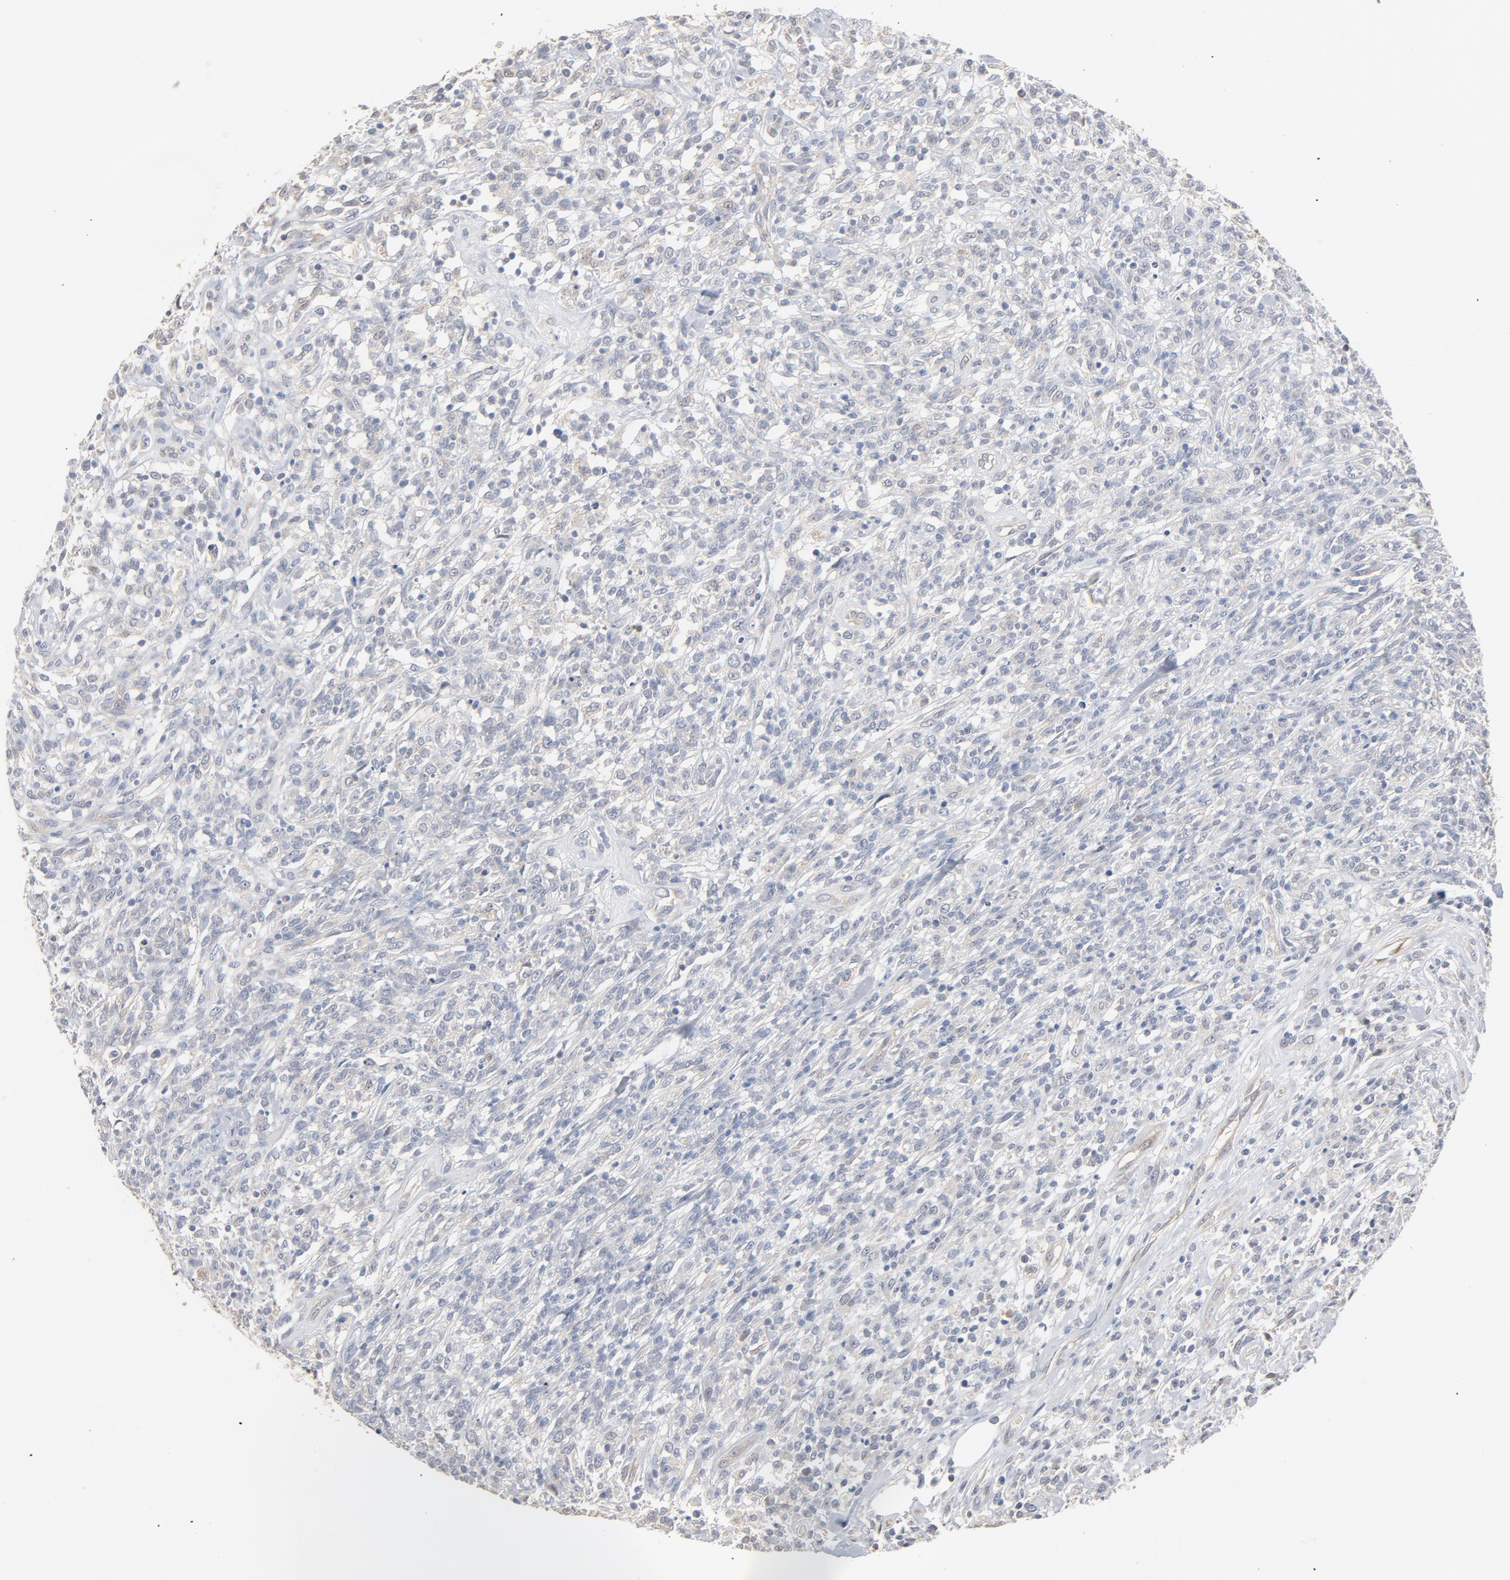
{"staining": {"intensity": "negative", "quantity": "none", "location": "none"}, "tissue": "lymphoma", "cell_type": "Tumor cells", "image_type": "cancer", "snomed": [{"axis": "morphology", "description": "Malignant lymphoma, non-Hodgkin's type, High grade"}, {"axis": "topography", "description": "Lymph node"}], "caption": "Lymphoma was stained to show a protein in brown. There is no significant expression in tumor cells.", "gene": "EPCAM", "patient": {"sex": "female", "age": 73}}